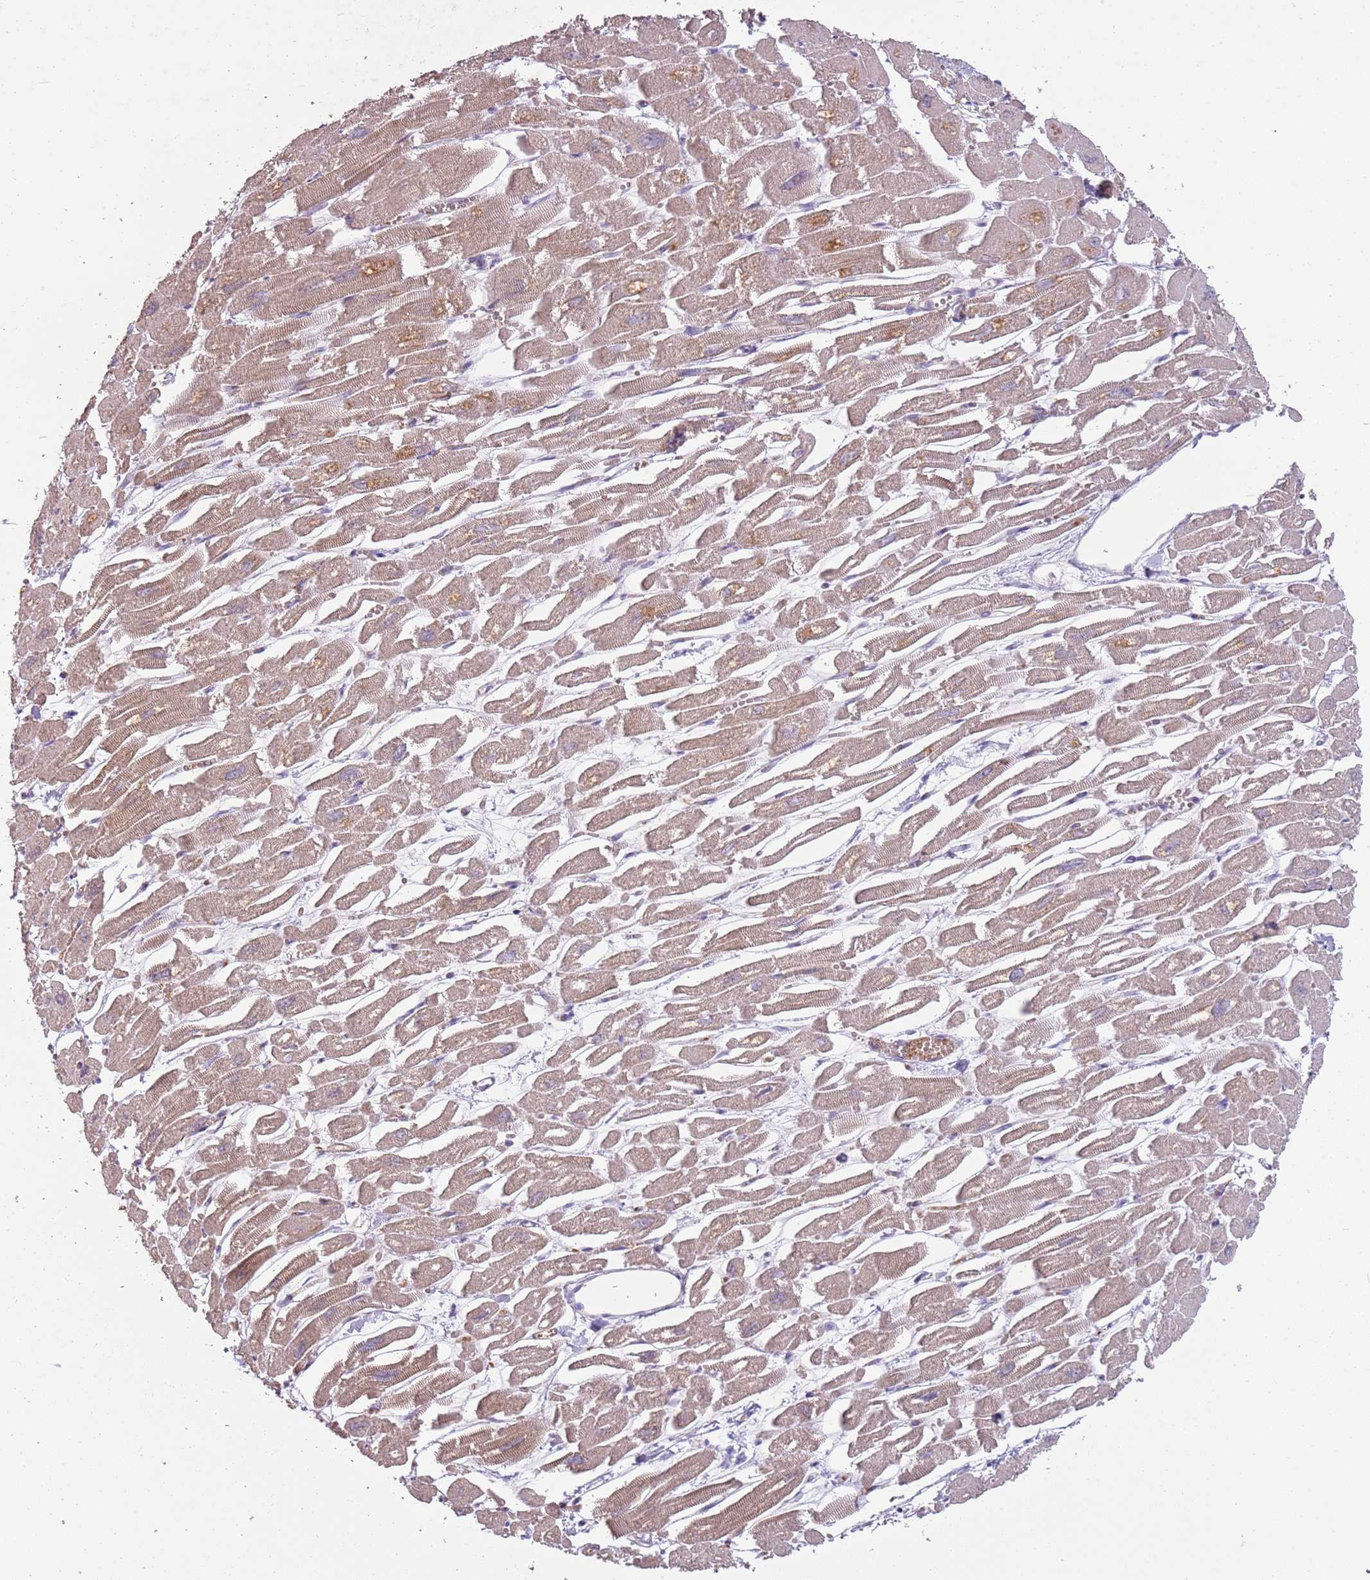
{"staining": {"intensity": "weak", "quantity": ">75%", "location": "cytoplasmic/membranous"}, "tissue": "heart muscle", "cell_type": "Cardiomyocytes", "image_type": "normal", "snomed": [{"axis": "morphology", "description": "Normal tissue, NOS"}, {"axis": "topography", "description": "Heart"}], "caption": "The image shows staining of unremarkable heart muscle, revealing weak cytoplasmic/membranous protein expression (brown color) within cardiomyocytes.", "gene": "TEKT4", "patient": {"sex": "male", "age": 54}}